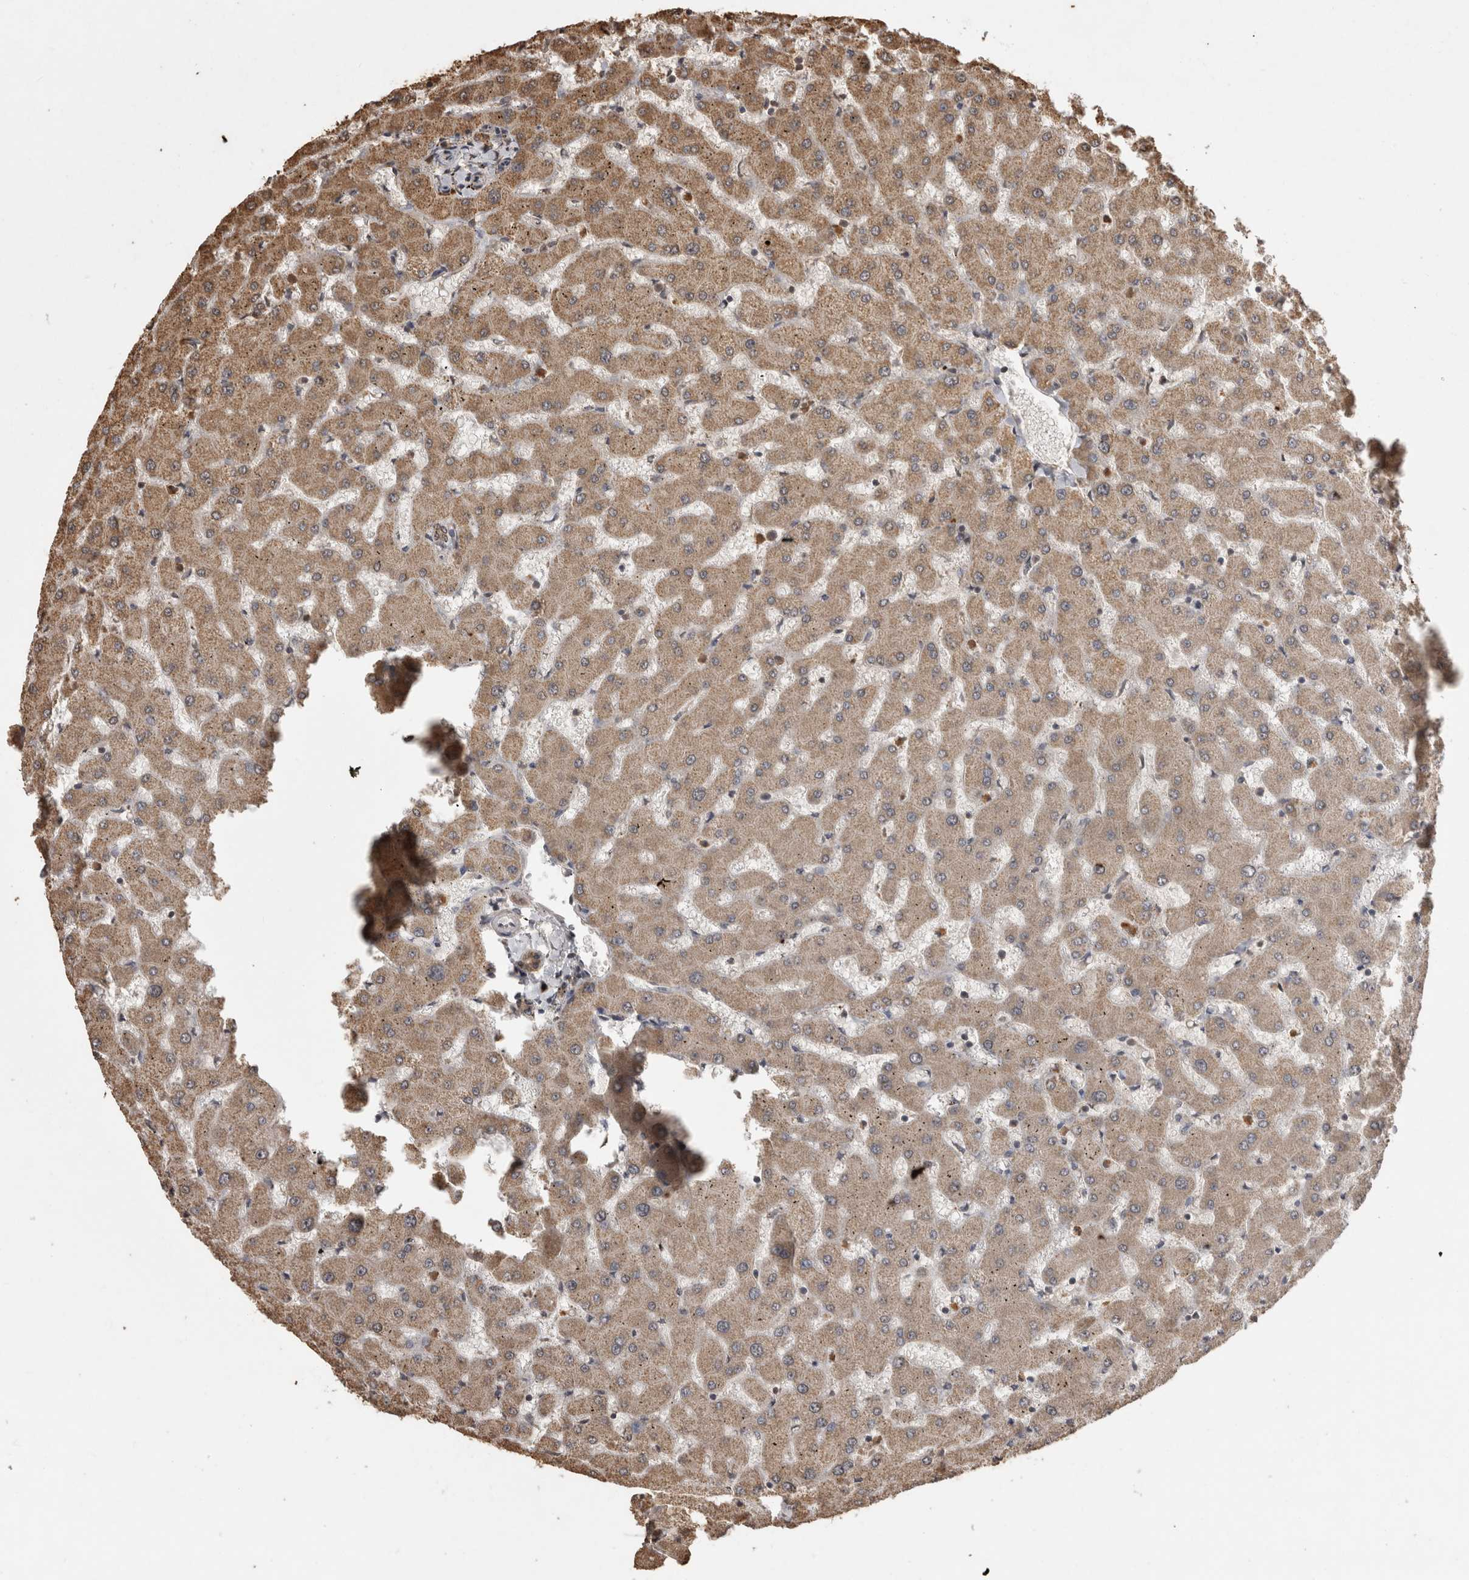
{"staining": {"intensity": "moderate", "quantity": ">75%", "location": "cytoplasmic/membranous"}, "tissue": "liver", "cell_type": "Cholangiocytes", "image_type": "normal", "snomed": [{"axis": "morphology", "description": "Normal tissue, NOS"}, {"axis": "topography", "description": "Liver"}], "caption": "Protein staining of normal liver displays moderate cytoplasmic/membranous staining in about >75% of cholangiocytes. (brown staining indicates protein expression, while blue staining denotes nuclei).", "gene": "SOCS5", "patient": {"sex": "female", "age": 63}}